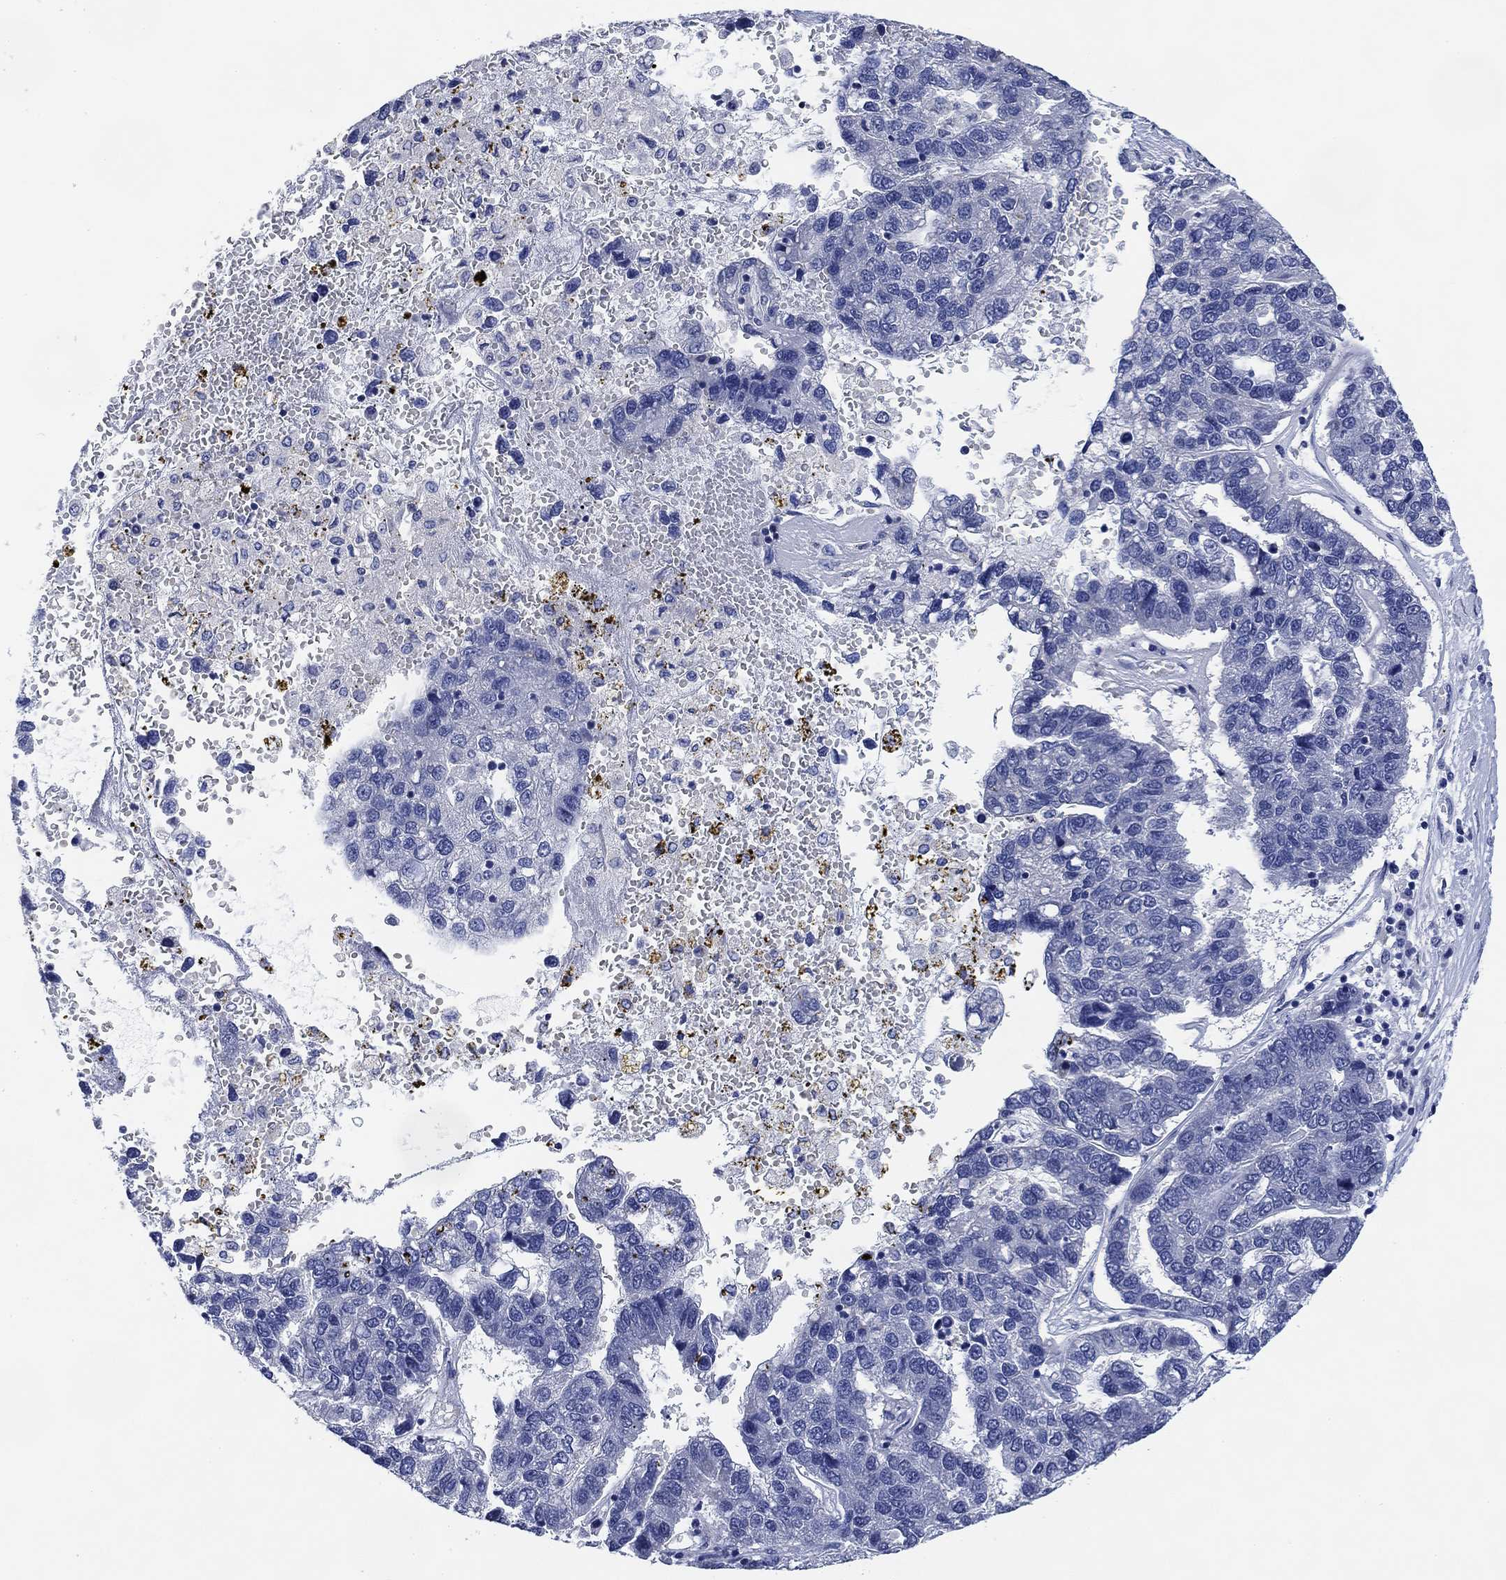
{"staining": {"intensity": "negative", "quantity": "none", "location": "none"}, "tissue": "pancreatic cancer", "cell_type": "Tumor cells", "image_type": "cancer", "snomed": [{"axis": "morphology", "description": "Adenocarcinoma, NOS"}, {"axis": "topography", "description": "Pancreas"}], "caption": "High magnification brightfield microscopy of pancreatic adenocarcinoma stained with DAB (brown) and counterstained with hematoxylin (blue): tumor cells show no significant expression.", "gene": "DAZL", "patient": {"sex": "female", "age": 61}}